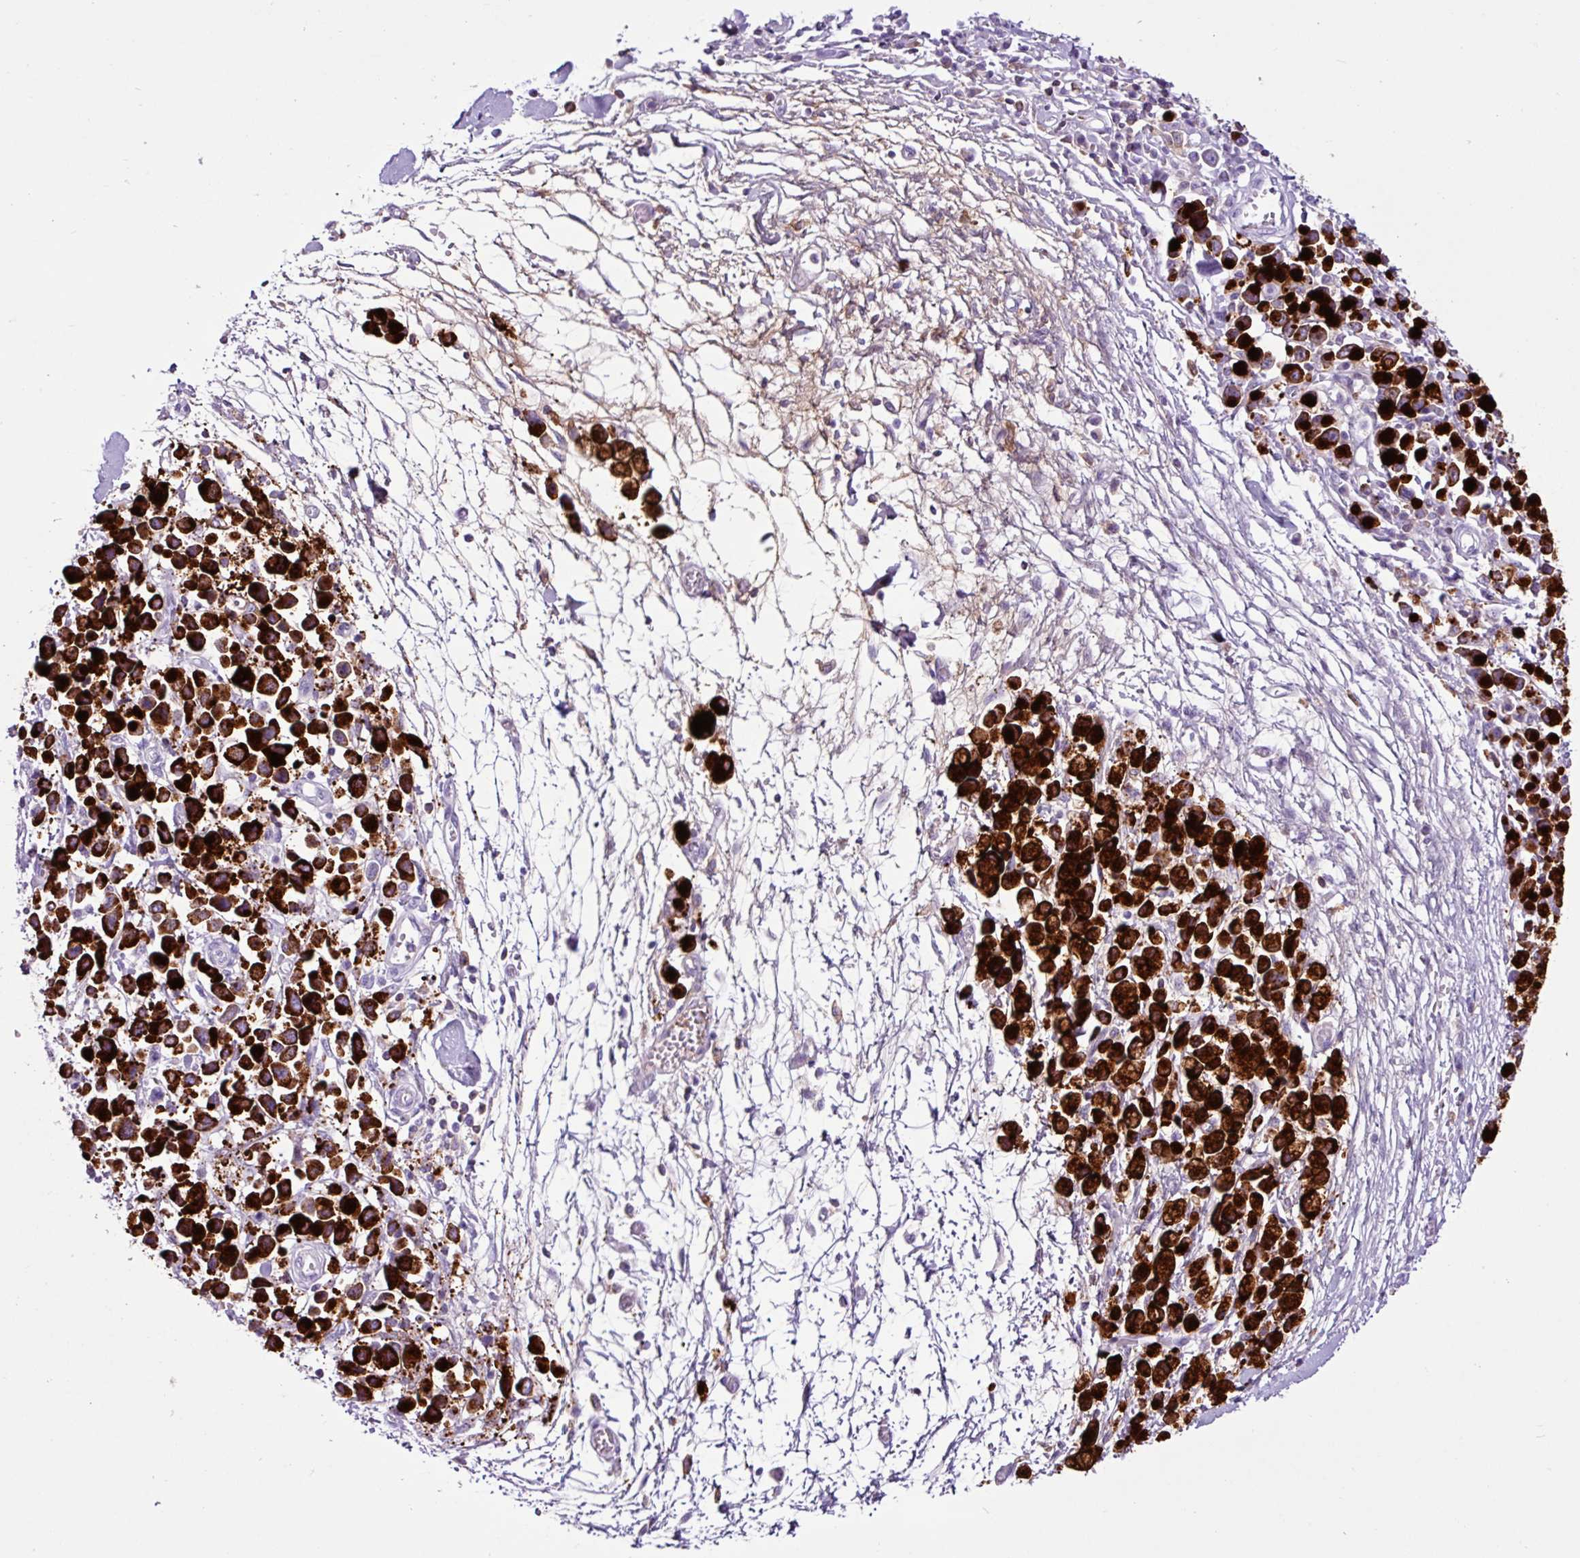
{"staining": {"intensity": "strong", "quantity": ">75%", "location": "cytoplasmic/membranous"}, "tissue": "stomach cancer", "cell_type": "Tumor cells", "image_type": "cancer", "snomed": [{"axis": "morphology", "description": "Adenocarcinoma, NOS"}, {"axis": "topography", "description": "Stomach"}], "caption": "Strong cytoplasmic/membranous staining is seen in approximately >75% of tumor cells in adenocarcinoma (stomach). (DAB = brown stain, brightfield microscopy at high magnification).", "gene": "PGR", "patient": {"sex": "female", "age": 81}}